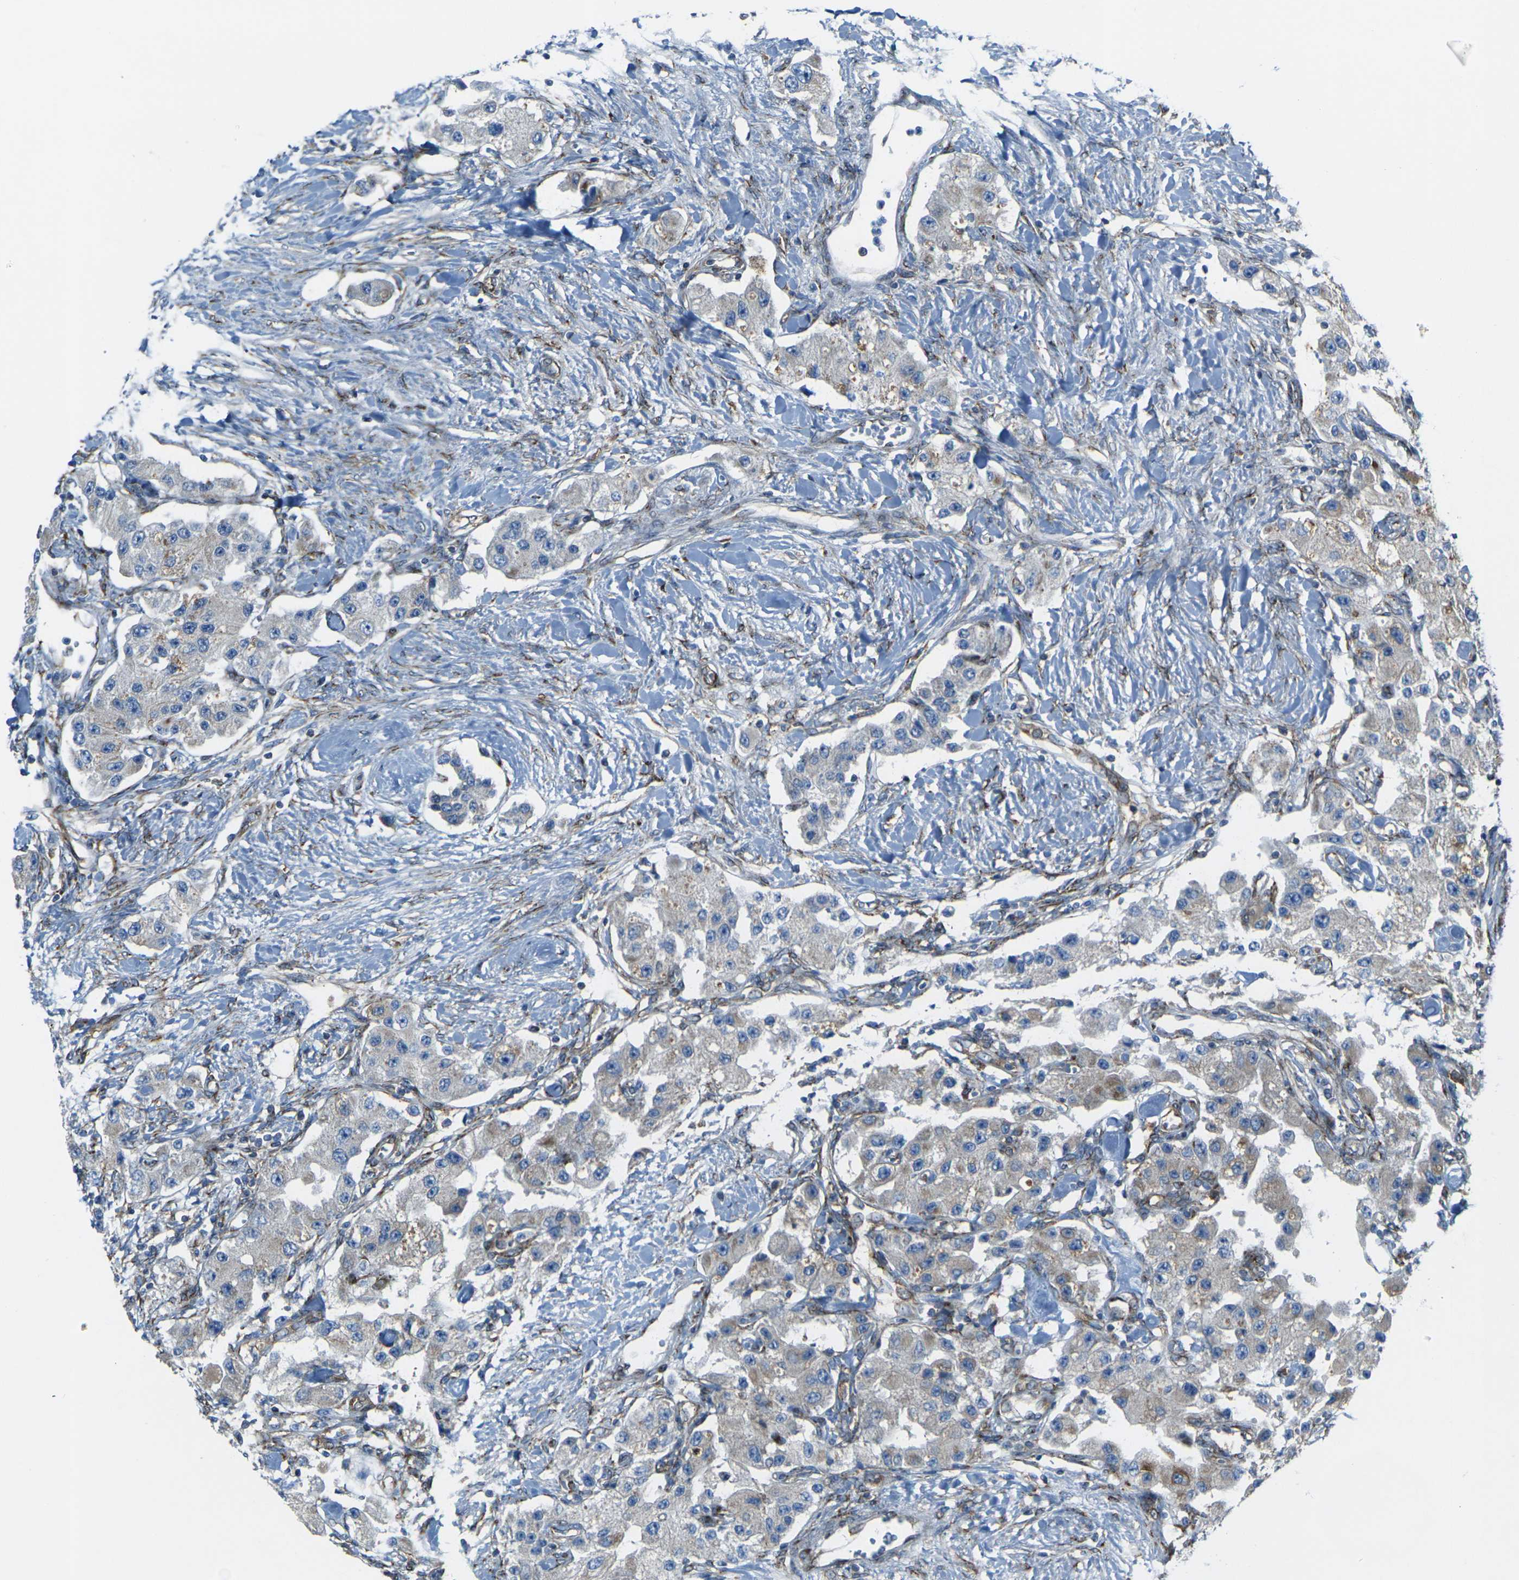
{"staining": {"intensity": "negative", "quantity": "none", "location": "none"}, "tissue": "carcinoid", "cell_type": "Tumor cells", "image_type": "cancer", "snomed": [{"axis": "morphology", "description": "Carcinoid, malignant, NOS"}, {"axis": "topography", "description": "Pancreas"}], "caption": "Carcinoid was stained to show a protein in brown. There is no significant positivity in tumor cells.", "gene": "CELSR2", "patient": {"sex": "male", "age": 41}}